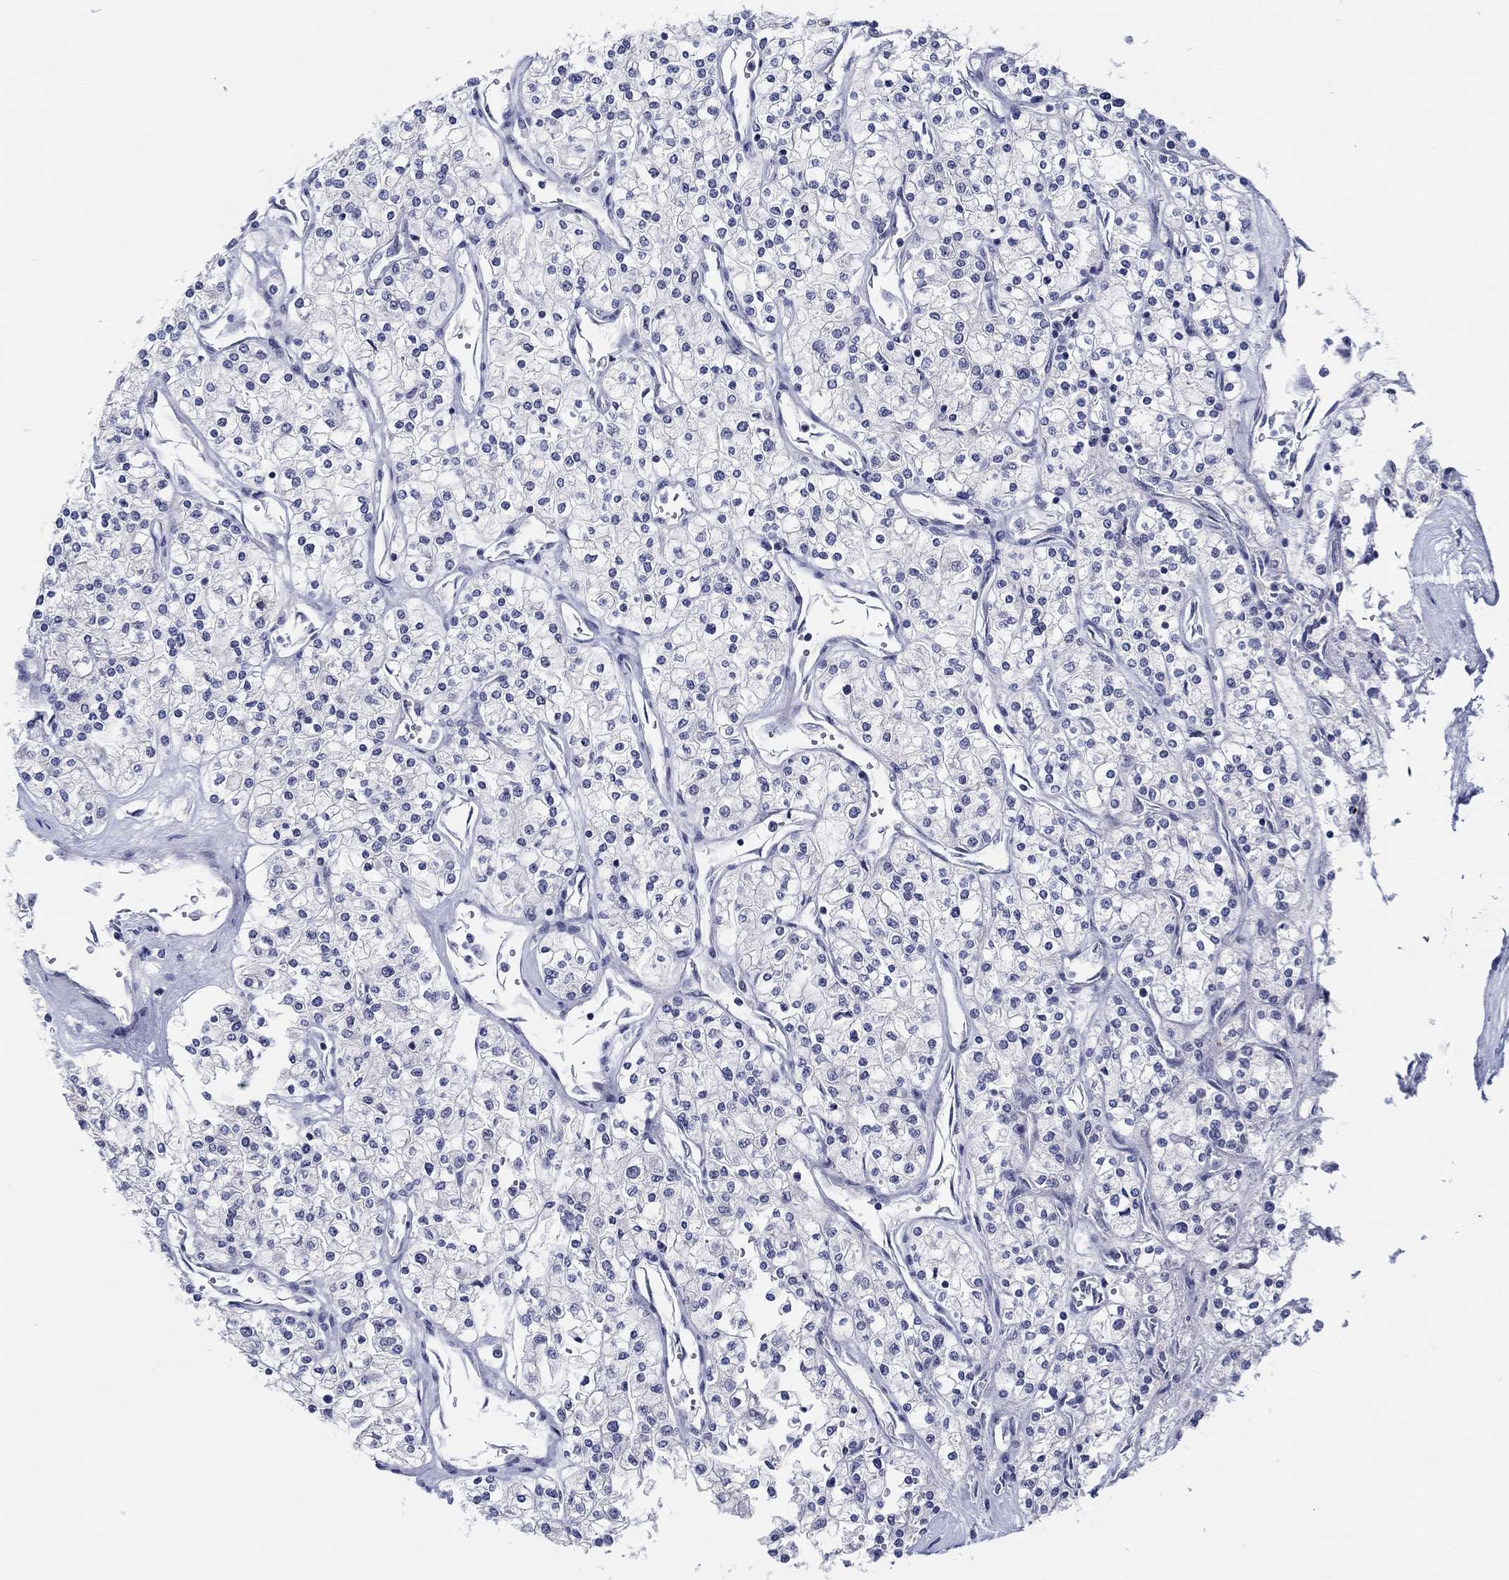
{"staining": {"intensity": "negative", "quantity": "none", "location": "none"}, "tissue": "renal cancer", "cell_type": "Tumor cells", "image_type": "cancer", "snomed": [{"axis": "morphology", "description": "Adenocarcinoma, NOS"}, {"axis": "topography", "description": "Kidney"}], "caption": "An image of human renal cancer (adenocarcinoma) is negative for staining in tumor cells. Nuclei are stained in blue.", "gene": "SLC34A1", "patient": {"sex": "male", "age": 80}}